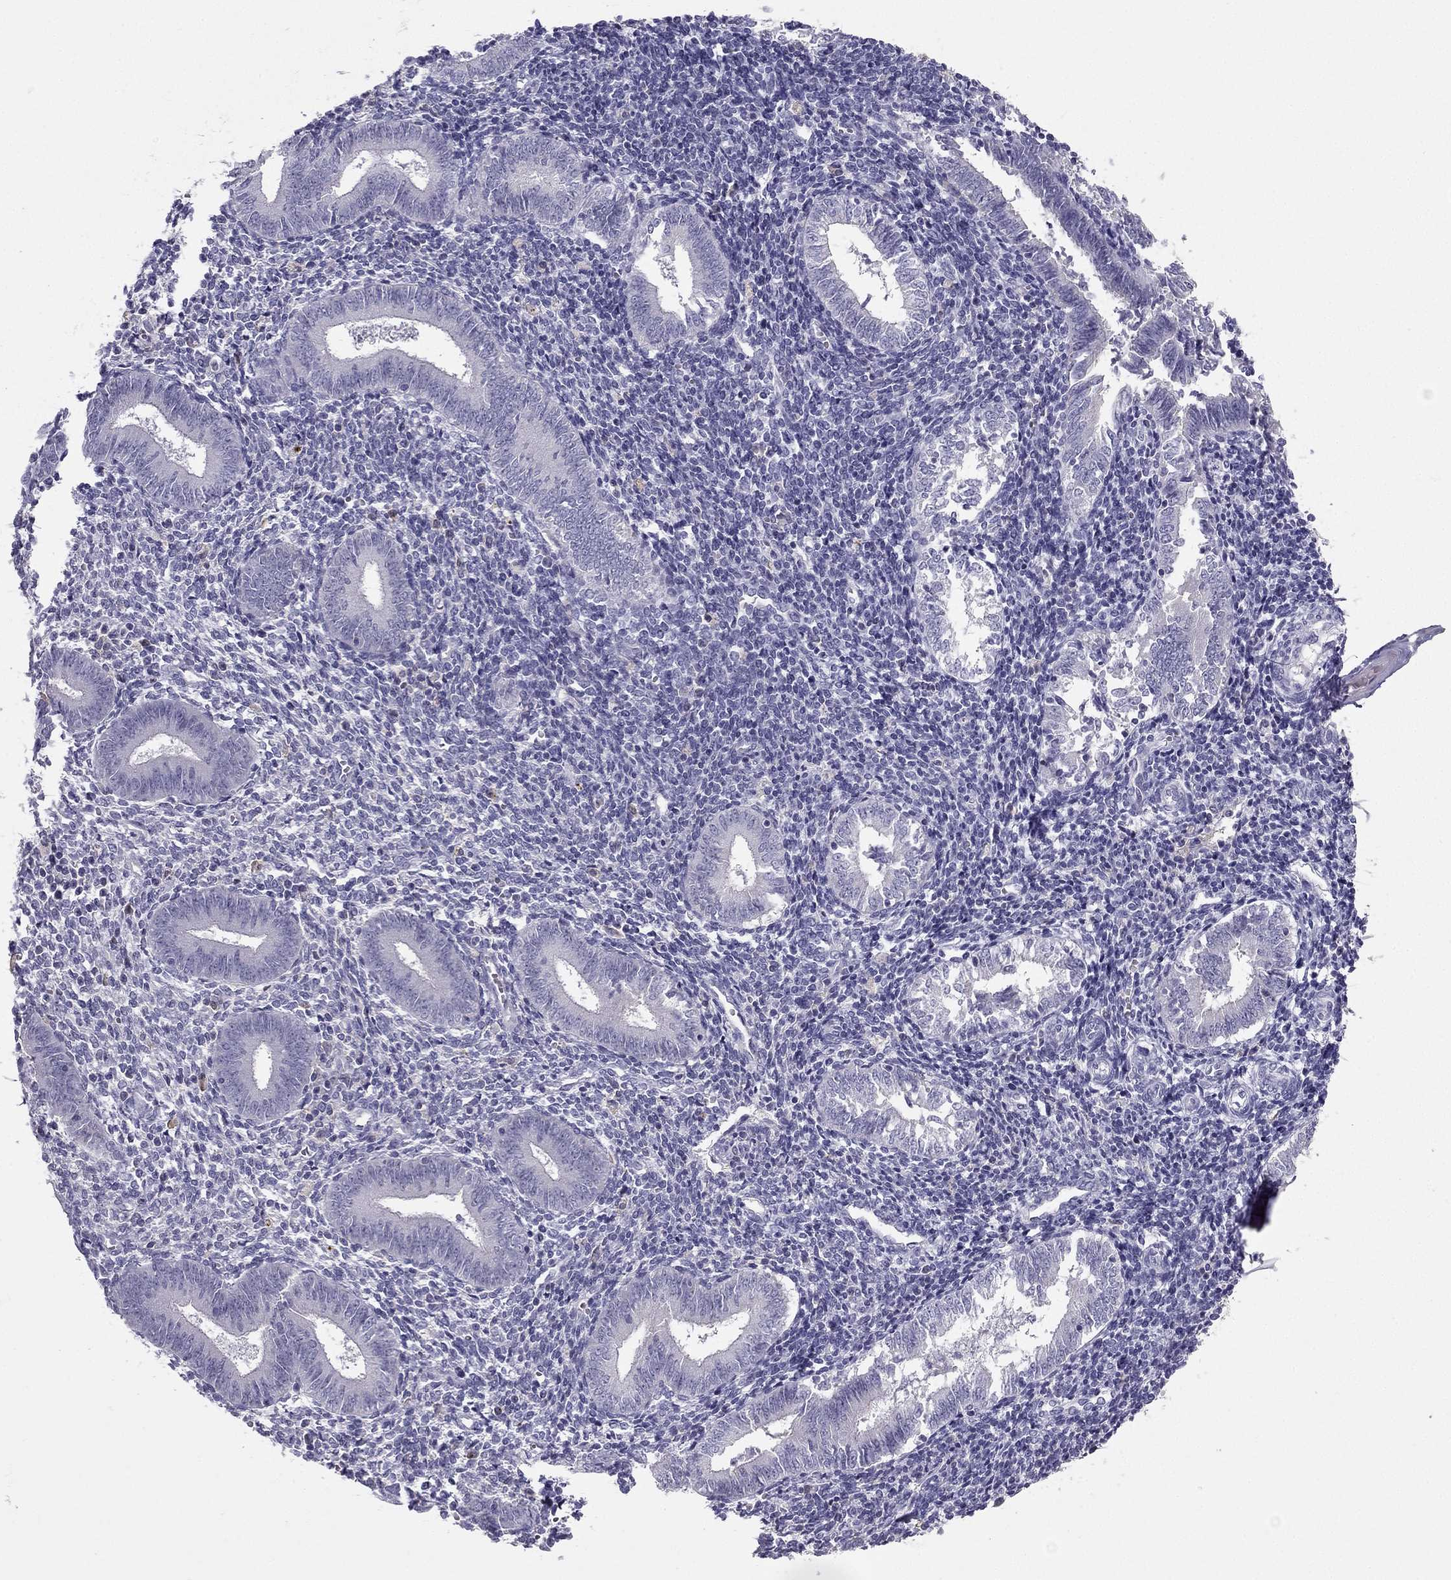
{"staining": {"intensity": "negative", "quantity": "none", "location": "none"}, "tissue": "endometrium", "cell_type": "Cells in endometrial stroma", "image_type": "normal", "snomed": [{"axis": "morphology", "description": "Normal tissue, NOS"}, {"axis": "topography", "description": "Endometrium"}], "caption": "Immunohistochemical staining of benign human endometrium demonstrates no significant staining in cells in endometrial stroma.", "gene": "LMTK3", "patient": {"sex": "female", "age": 25}}